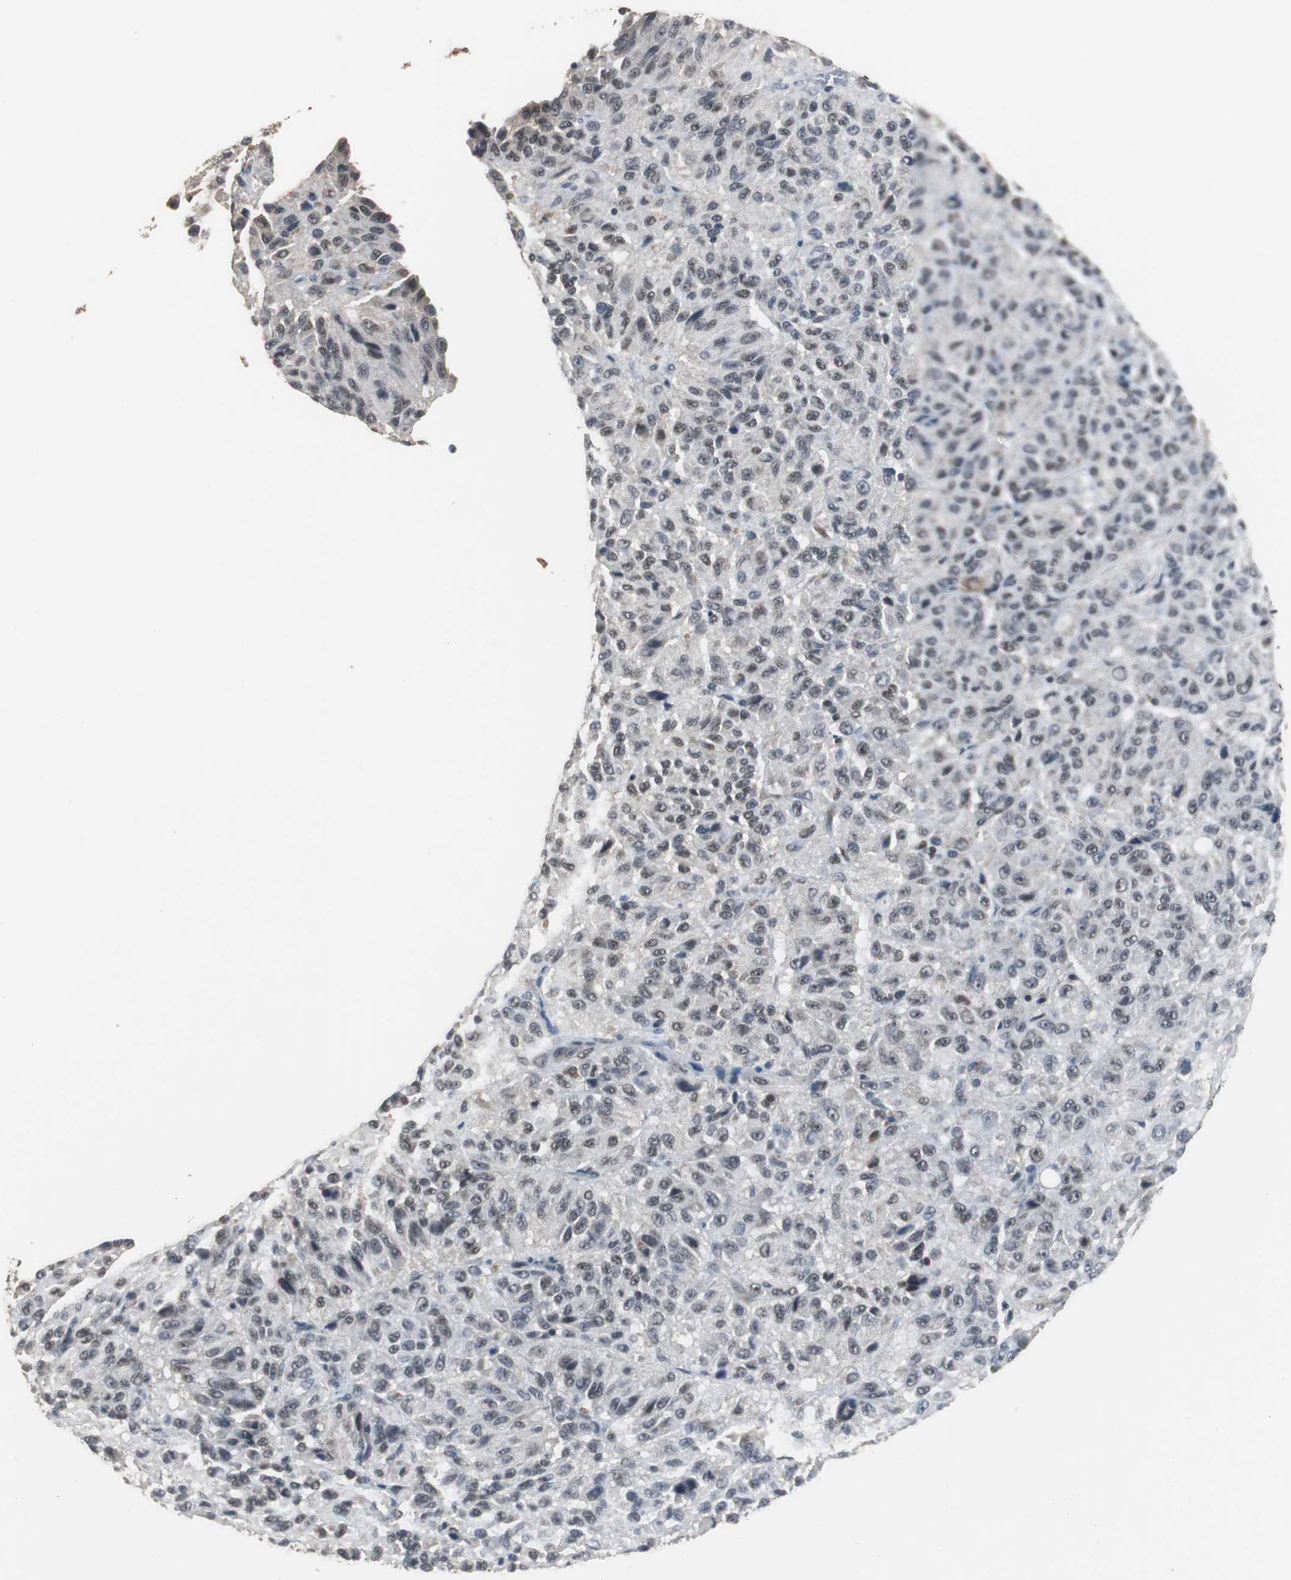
{"staining": {"intensity": "weak", "quantity": ">75%", "location": "nuclear"}, "tissue": "melanoma", "cell_type": "Tumor cells", "image_type": "cancer", "snomed": [{"axis": "morphology", "description": "Malignant melanoma, Metastatic site"}, {"axis": "topography", "description": "Lung"}], "caption": "Weak nuclear protein positivity is seen in approximately >75% of tumor cells in melanoma. Nuclei are stained in blue.", "gene": "ZHX2", "patient": {"sex": "male", "age": 64}}